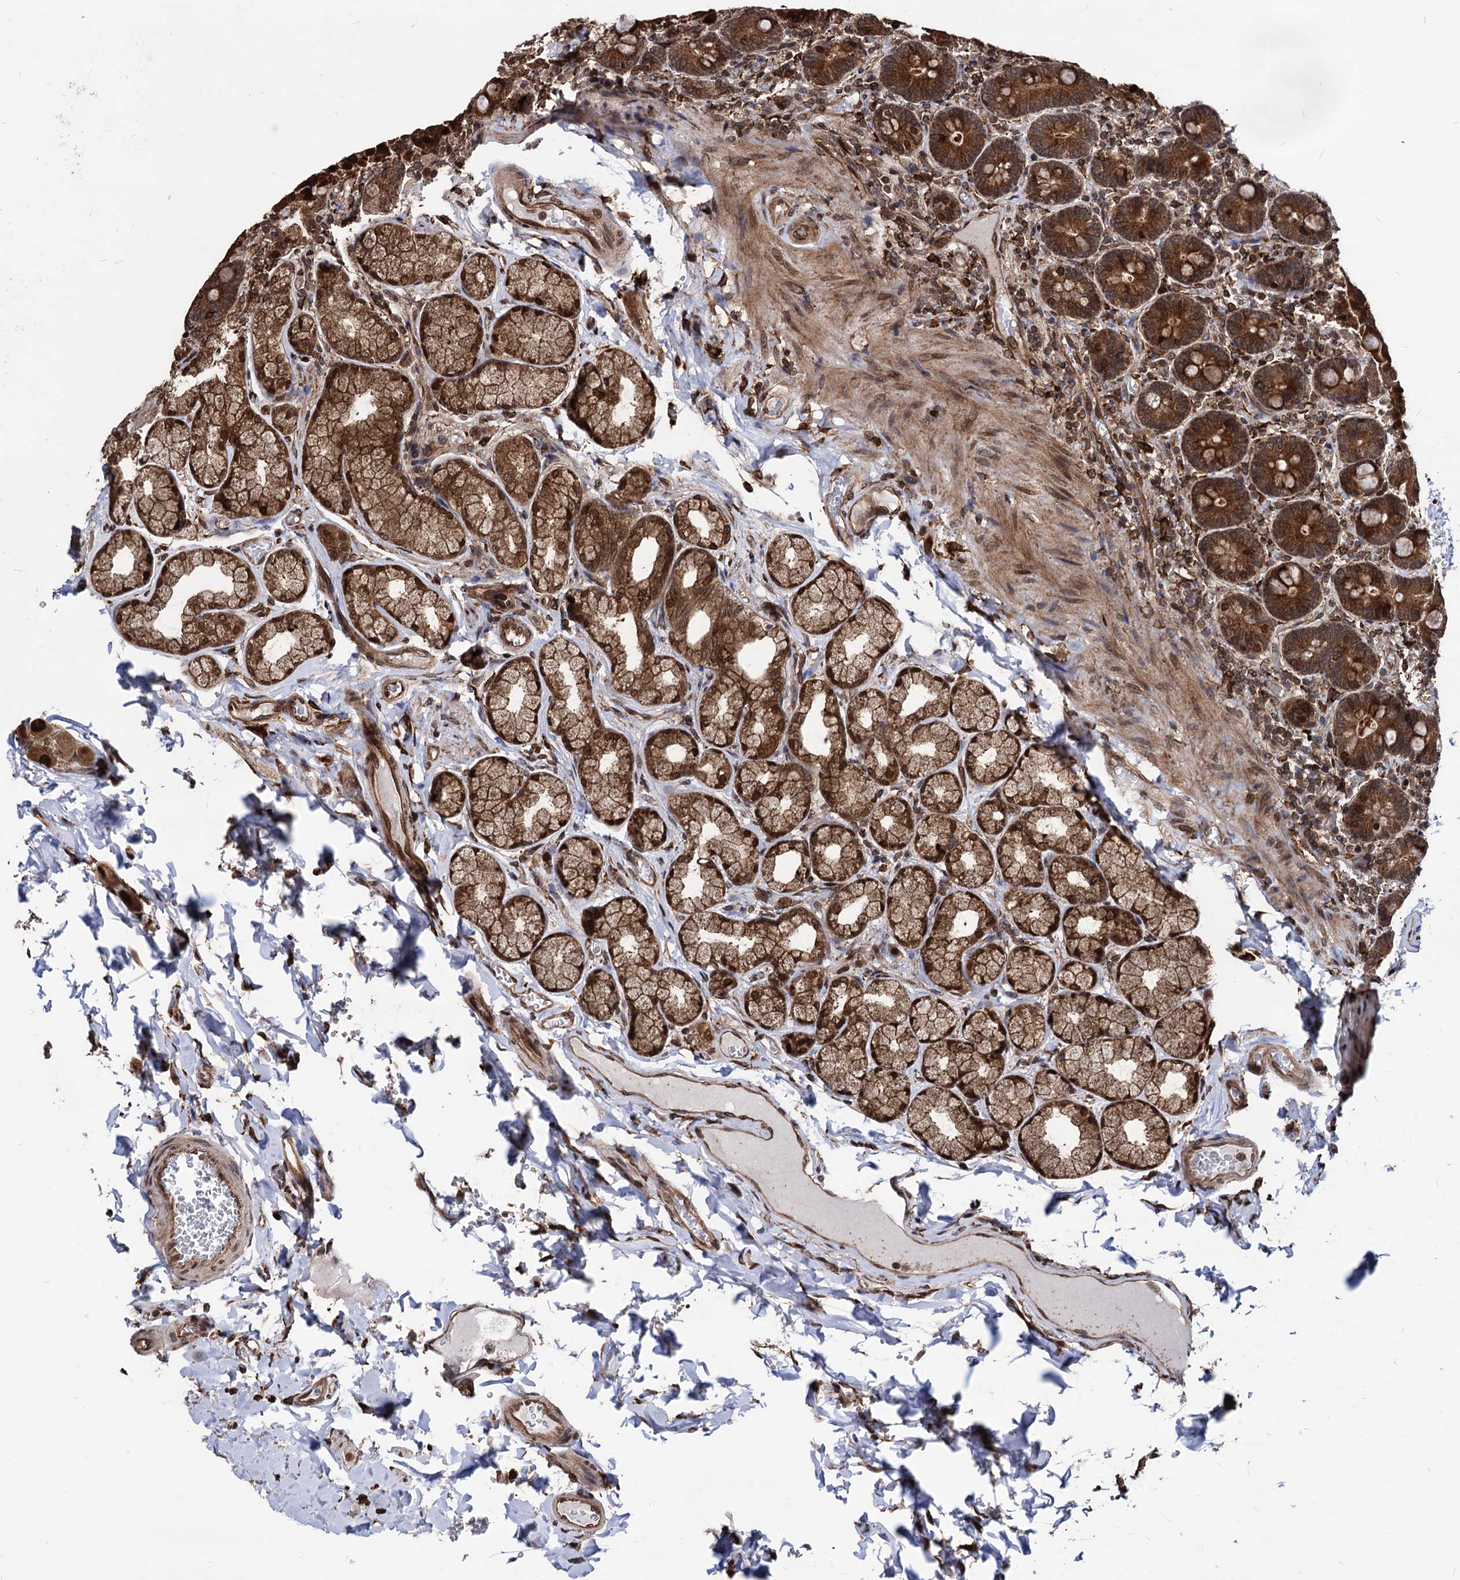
{"staining": {"intensity": "strong", "quantity": ">75%", "location": "cytoplasmic/membranous,nuclear"}, "tissue": "duodenum", "cell_type": "Glandular cells", "image_type": "normal", "snomed": [{"axis": "morphology", "description": "Normal tissue, NOS"}, {"axis": "topography", "description": "Duodenum"}], "caption": "Duodenum stained with DAB IHC exhibits high levels of strong cytoplasmic/membranous,nuclear staining in about >75% of glandular cells.", "gene": "ANKRD12", "patient": {"sex": "female", "age": 62}}